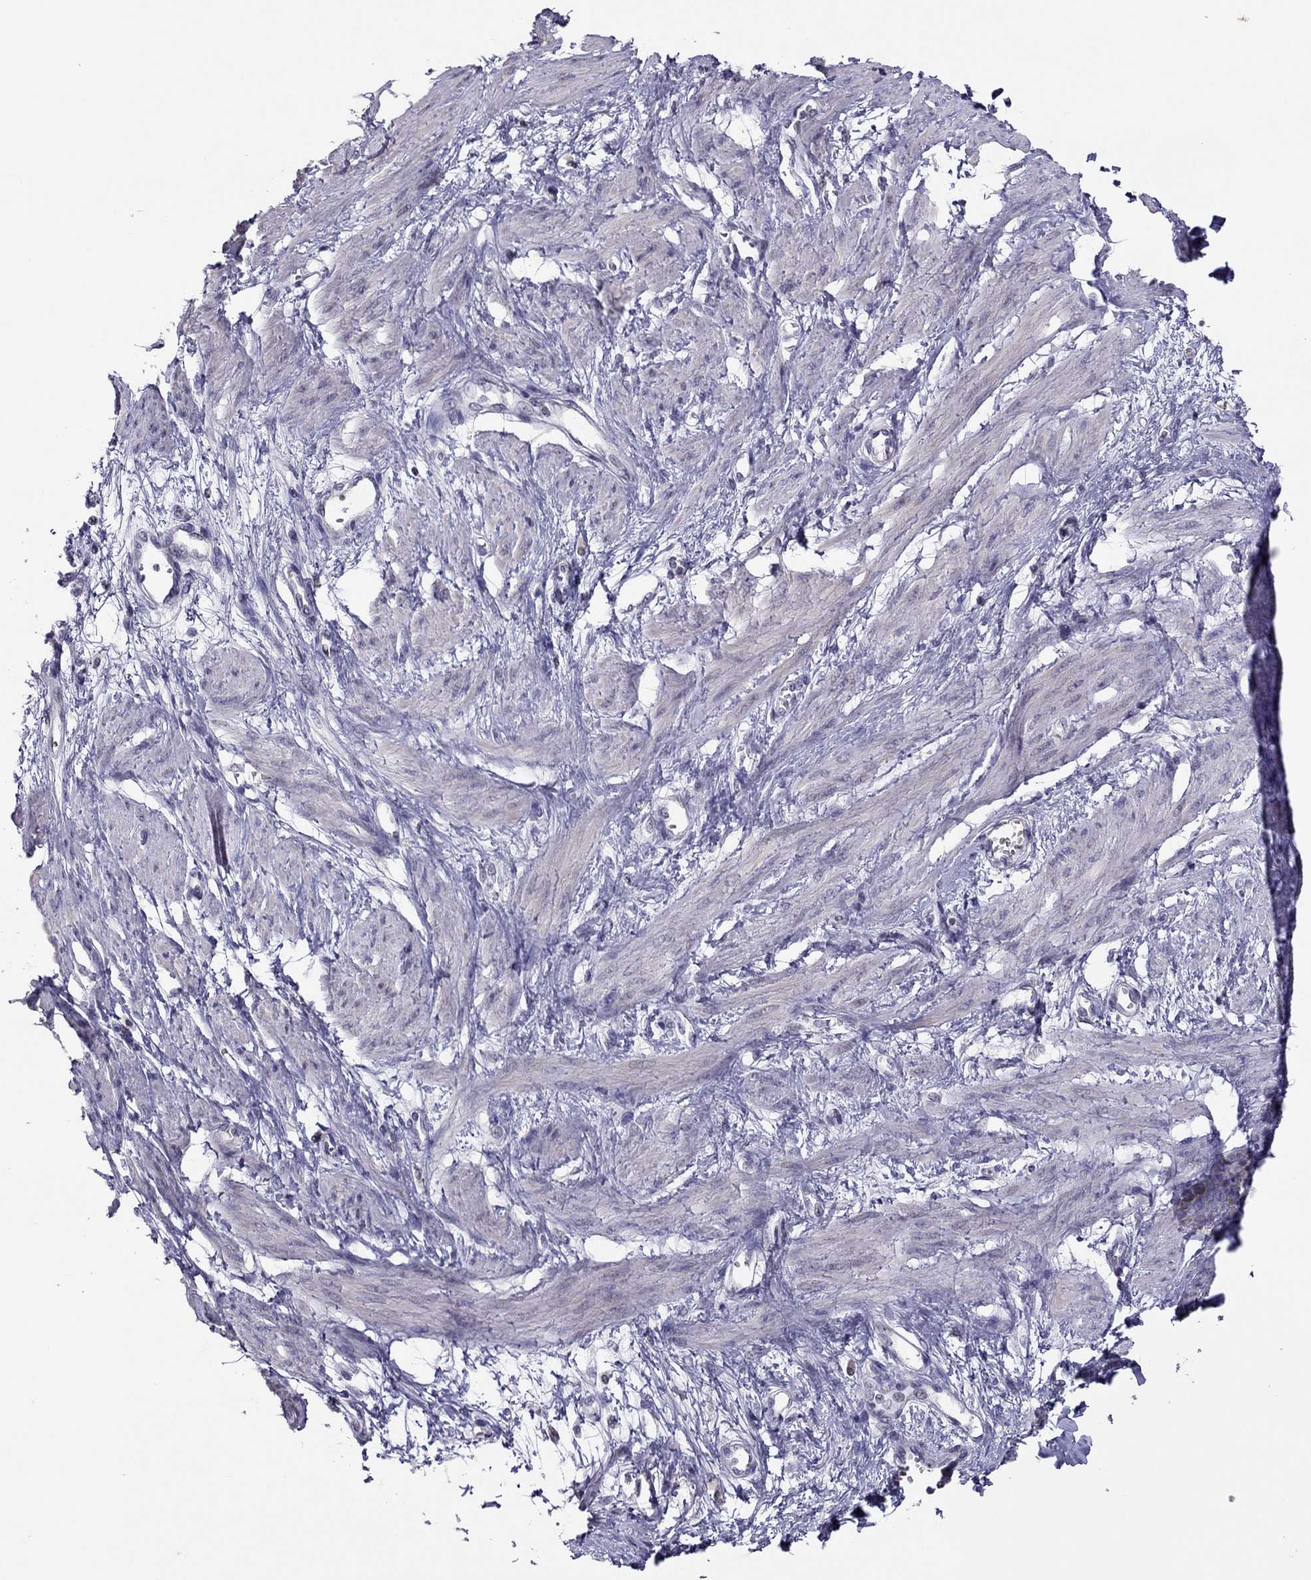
{"staining": {"intensity": "negative", "quantity": "none", "location": "none"}, "tissue": "smooth muscle", "cell_type": "Smooth muscle cells", "image_type": "normal", "snomed": [{"axis": "morphology", "description": "Normal tissue, NOS"}, {"axis": "topography", "description": "Smooth muscle"}, {"axis": "topography", "description": "Uterus"}], "caption": "Immunohistochemistry (IHC) histopathology image of benign human smooth muscle stained for a protein (brown), which displays no positivity in smooth muscle cells. The staining is performed using DAB brown chromogen with nuclei counter-stained in using hematoxylin.", "gene": "TSHB", "patient": {"sex": "female", "age": 39}}